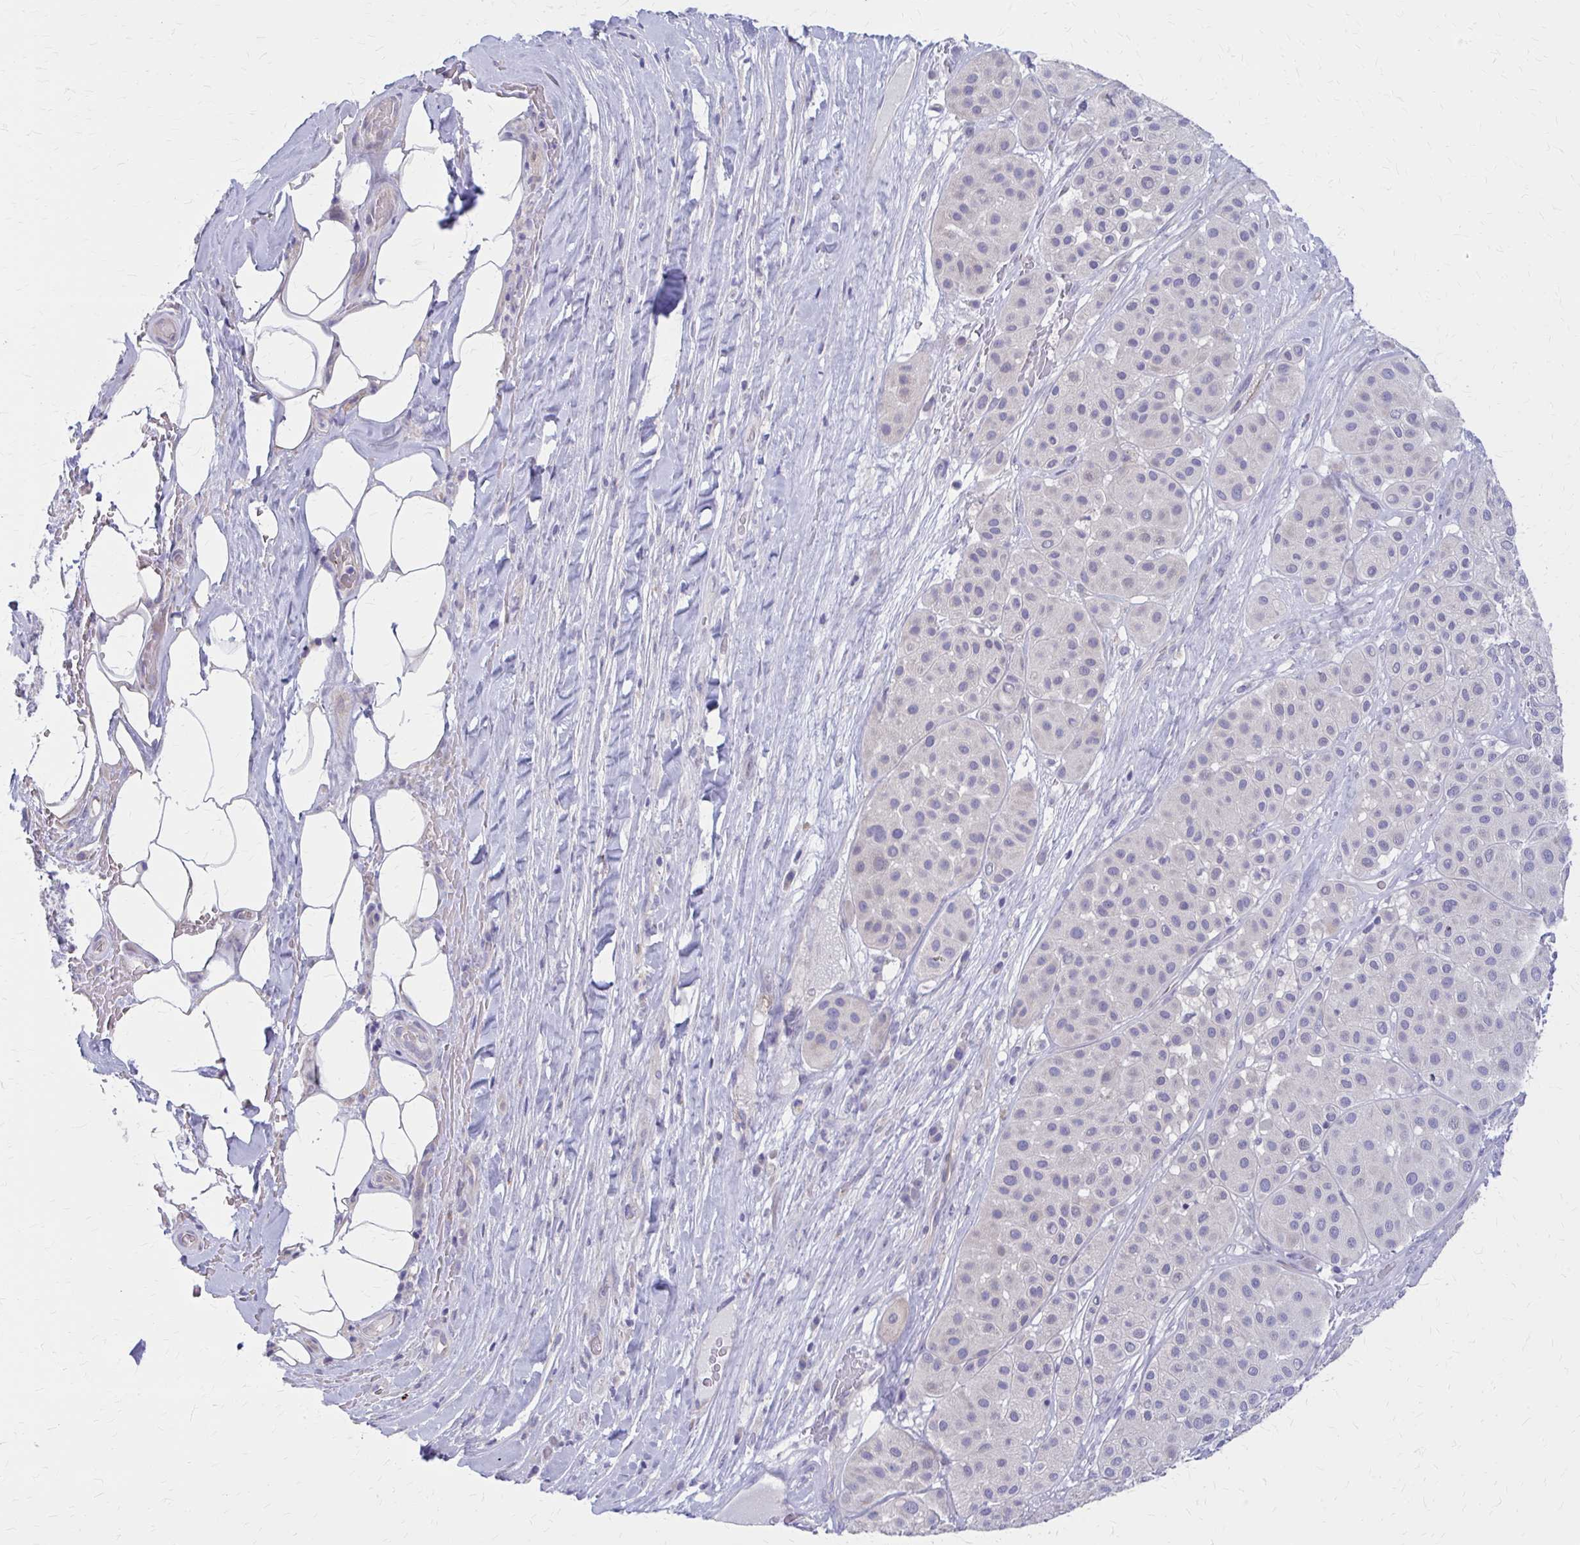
{"staining": {"intensity": "negative", "quantity": "none", "location": "none"}, "tissue": "melanoma", "cell_type": "Tumor cells", "image_type": "cancer", "snomed": [{"axis": "morphology", "description": "Malignant melanoma, Metastatic site"}, {"axis": "topography", "description": "Smooth muscle"}], "caption": "DAB immunohistochemical staining of human melanoma reveals no significant positivity in tumor cells.", "gene": "GLYATL2", "patient": {"sex": "male", "age": 41}}